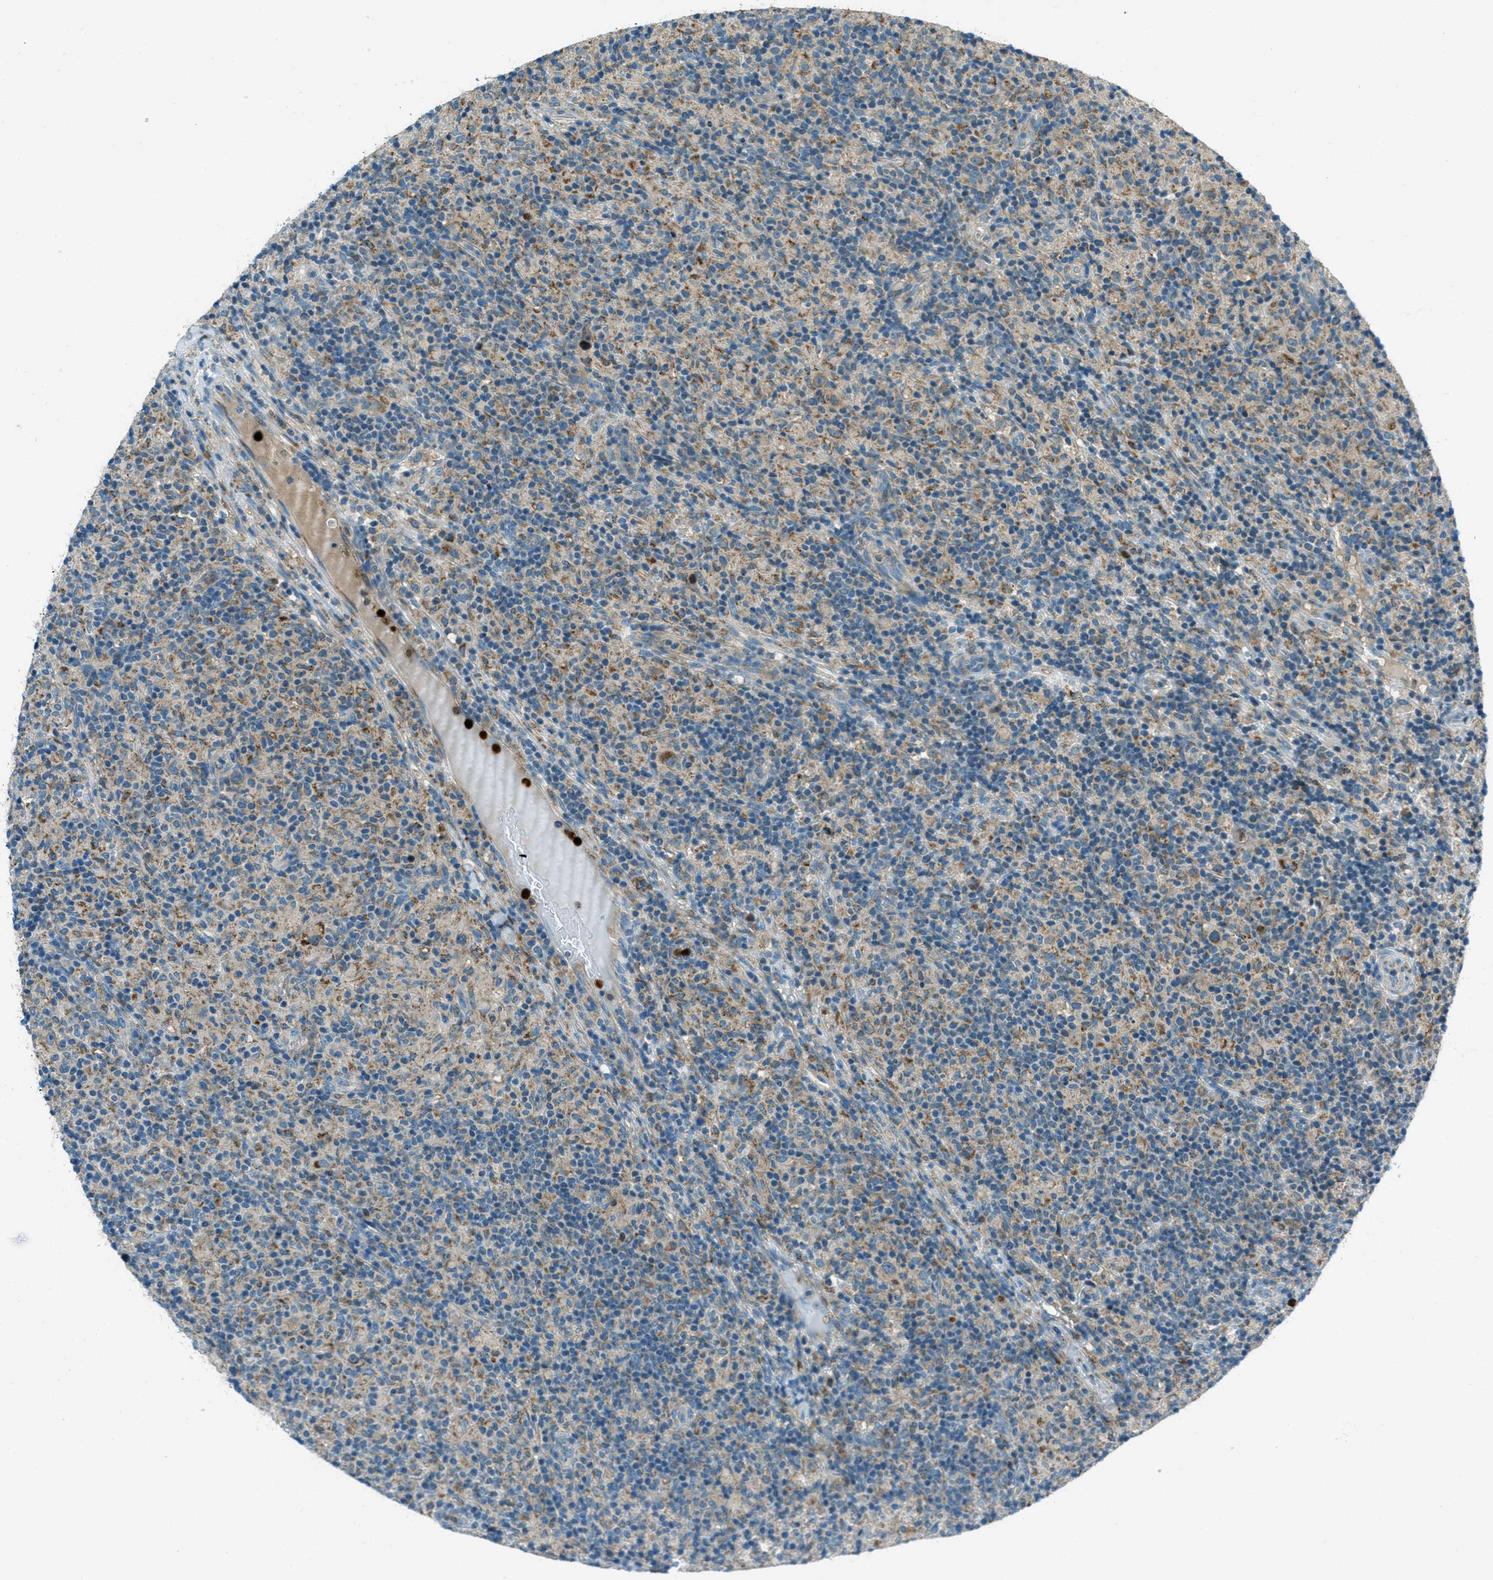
{"staining": {"intensity": "moderate", "quantity": "<25%", "location": "cytoplasmic/membranous"}, "tissue": "lymphoma", "cell_type": "Tumor cells", "image_type": "cancer", "snomed": [{"axis": "morphology", "description": "Hodgkin's disease, NOS"}, {"axis": "topography", "description": "Lymph node"}], "caption": "Protein expression by IHC reveals moderate cytoplasmic/membranous positivity in about <25% of tumor cells in lymphoma.", "gene": "FAR1", "patient": {"sex": "male", "age": 70}}